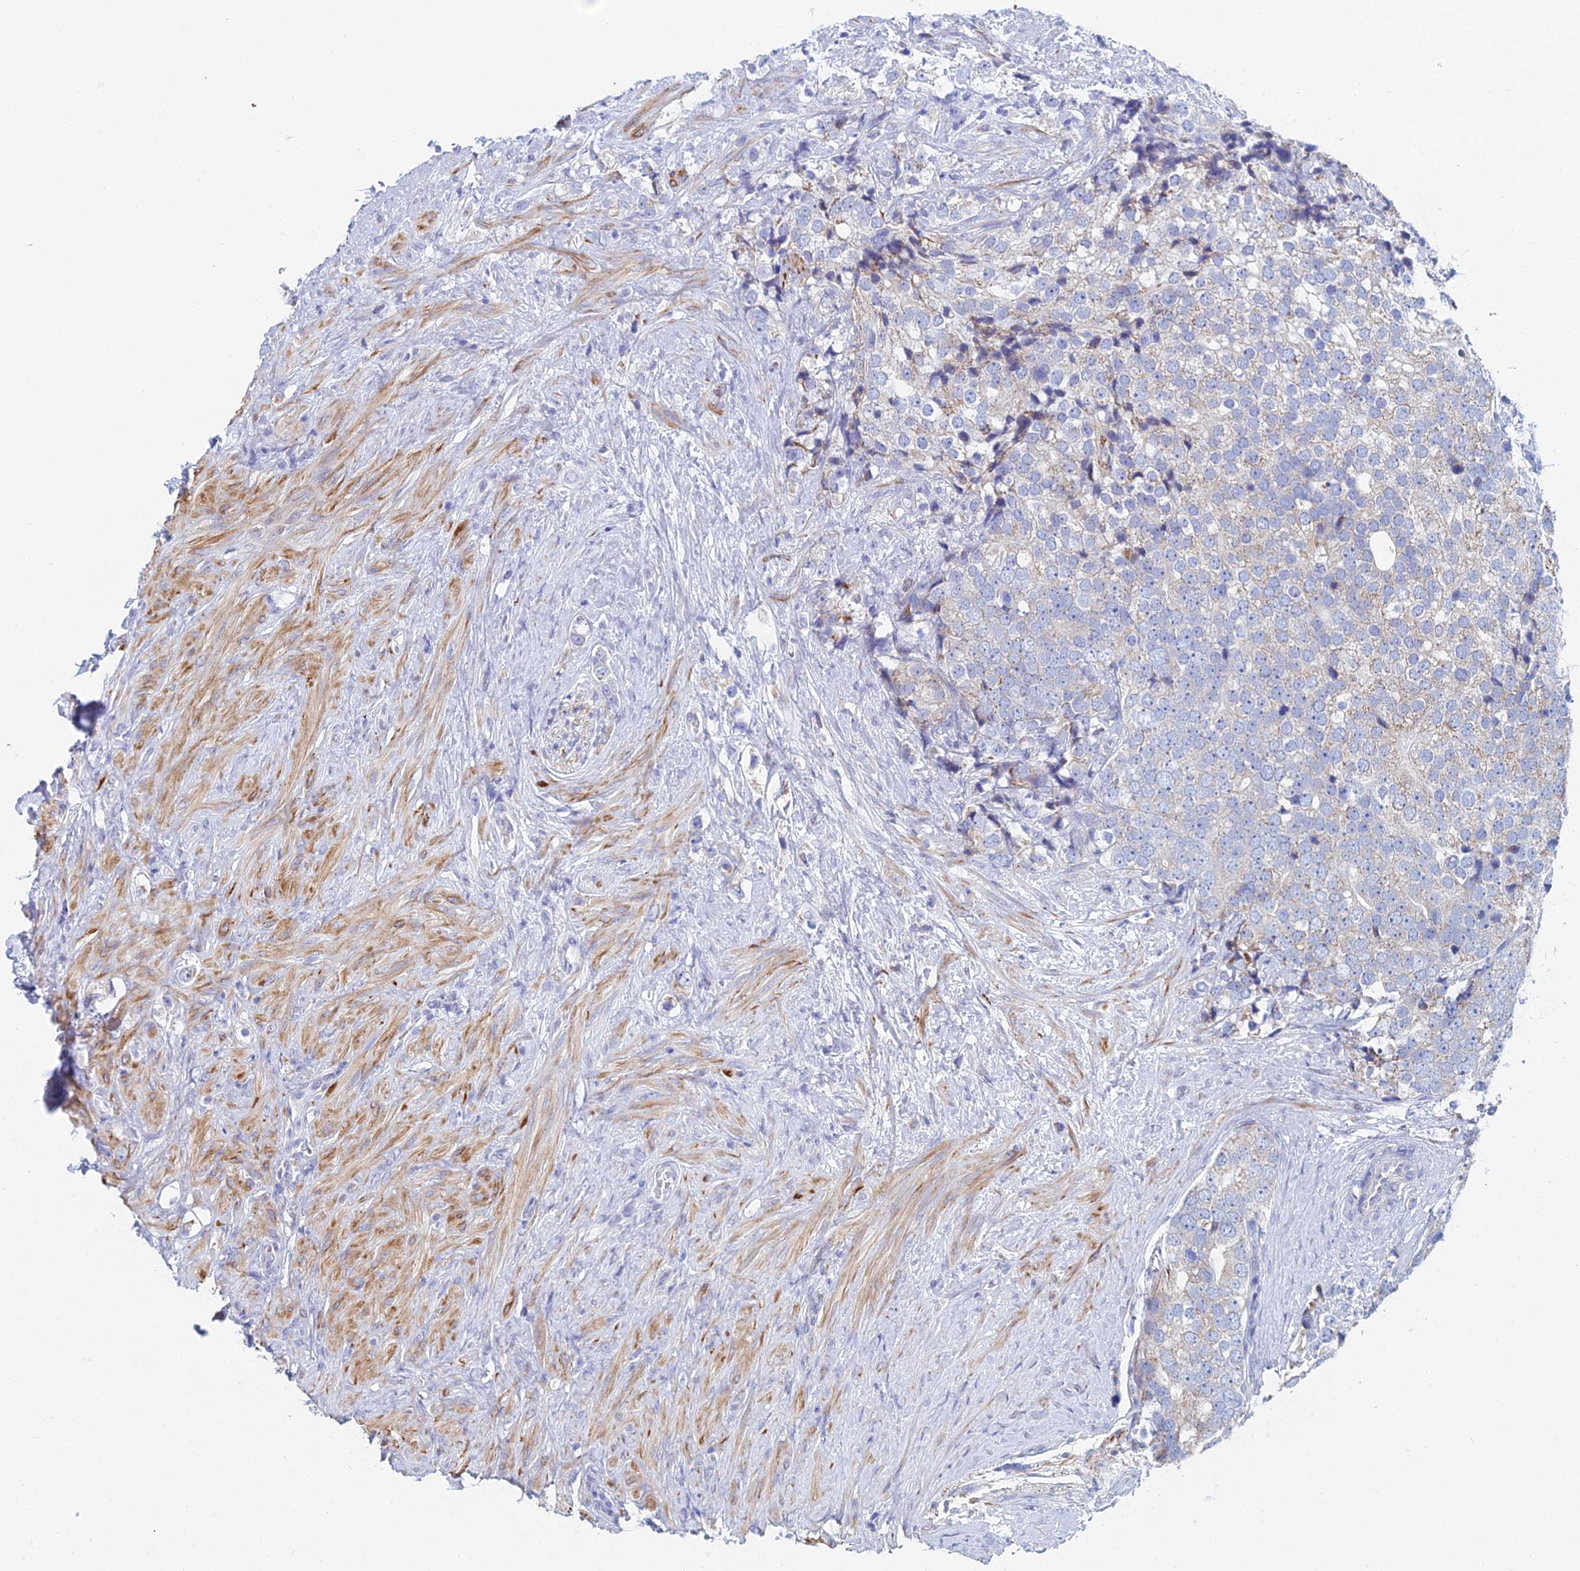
{"staining": {"intensity": "weak", "quantity": "<25%", "location": "cytoplasmic/membranous"}, "tissue": "prostate cancer", "cell_type": "Tumor cells", "image_type": "cancer", "snomed": [{"axis": "morphology", "description": "Adenocarcinoma, High grade"}, {"axis": "topography", "description": "Prostate"}], "caption": "An IHC micrograph of prostate adenocarcinoma (high-grade) is shown. There is no staining in tumor cells of prostate adenocarcinoma (high-grade). Brightfield microscopy of immunohistochemistry stained with DAB (brown) and hematoxylin (blue), captured at high magnification.", "gene": "ACSM1", "patient": {"sex": "male", "age": 49}}